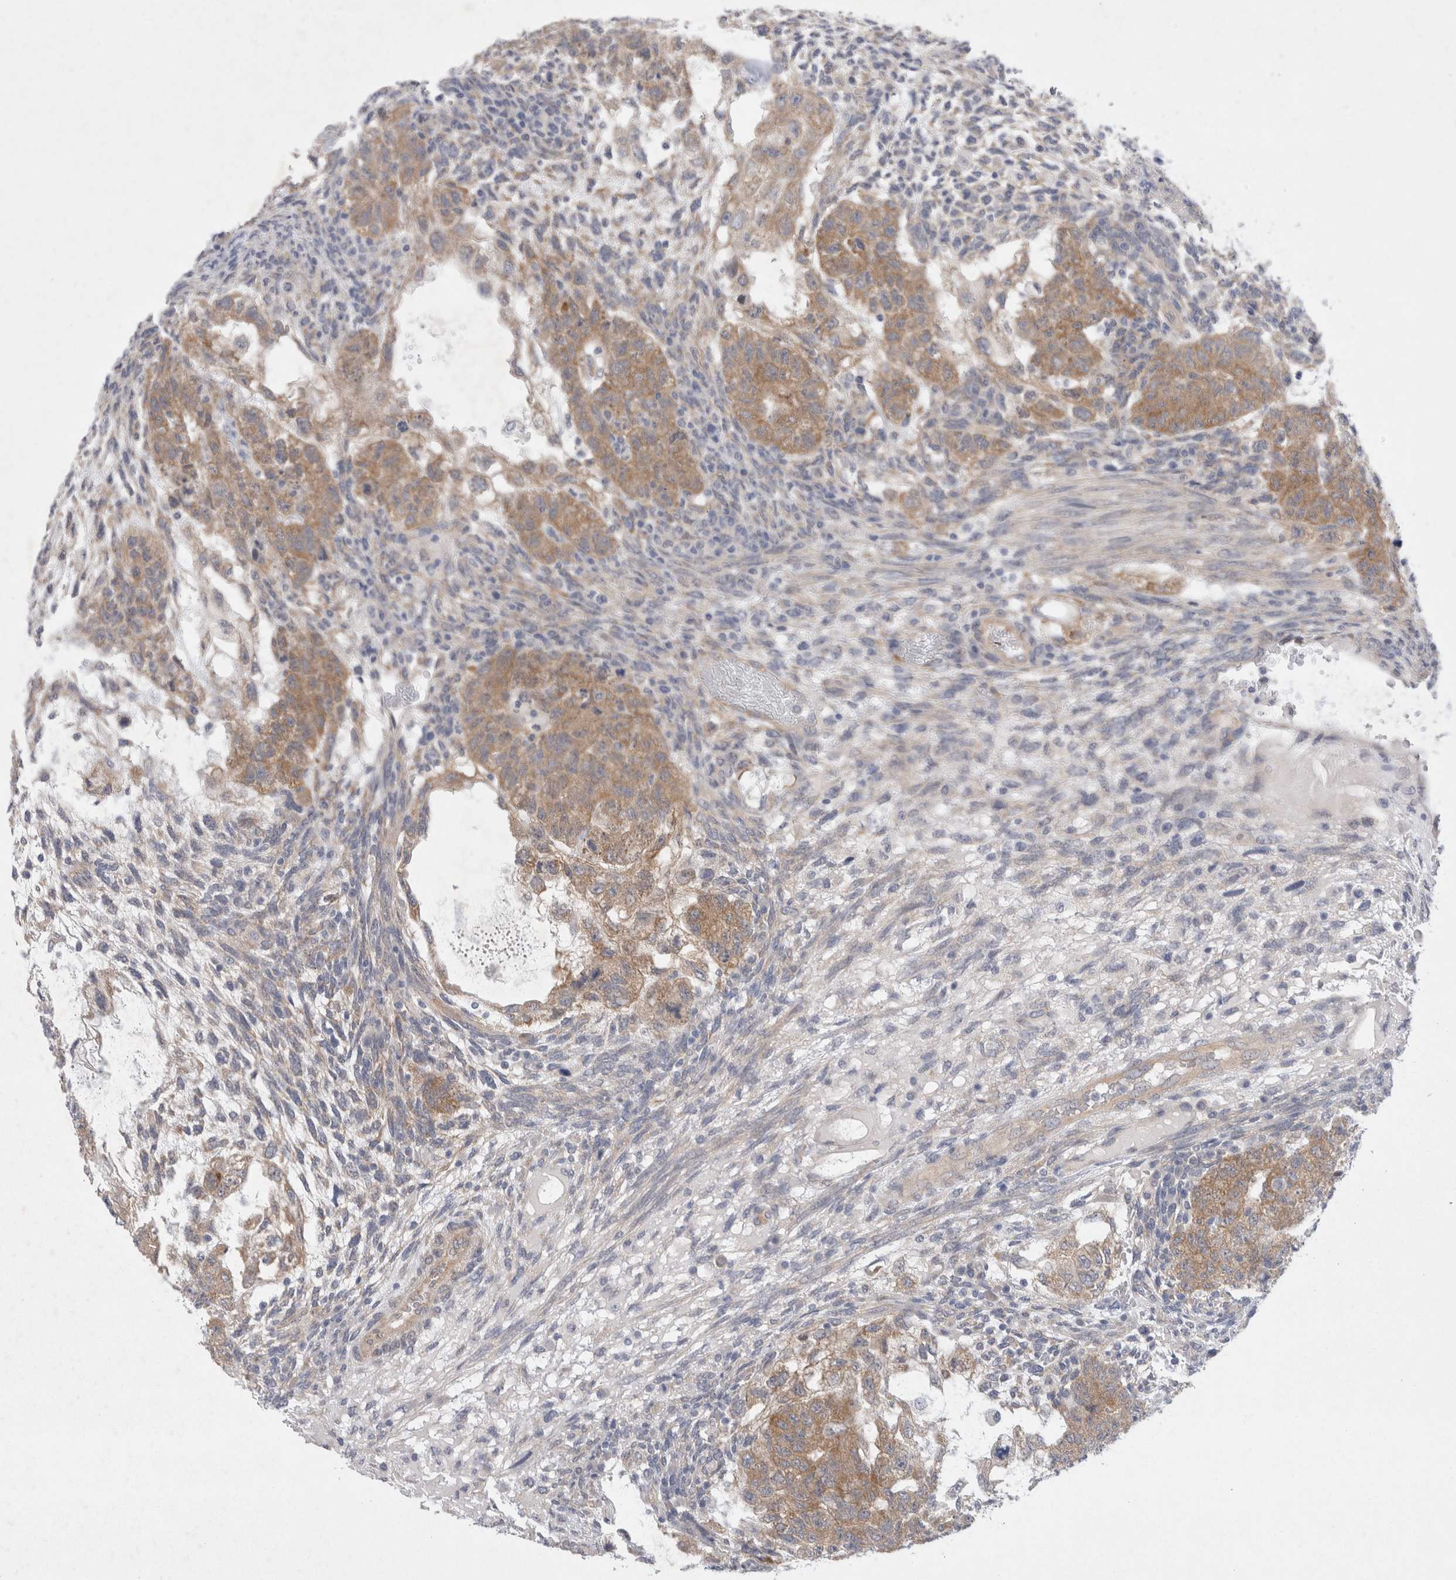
{"staining": {"intensity": "moderate", "quantity": ">75%", "location": "cytoplasmic/membranous"}, "tissue": "testis cancer", "cell_type": "Tumor cells", "image_type": "cancer", "snomed": [{"axis": "morphology", "description": "Normal tissue, NOS"}, {"axis": "morphology", "description": "Carcinoma, Embryonal, NOS"}, {"axis": "topography", "description": "Testis"}], "caption": "This histopathology image reveals IHC staining of testis embryonal carcinoma, with medium moderate cytoplasmic/membranous positivity in about >75% of tumor cells.", "gene": "WIPF2", "patient": {"sex": "male", "age": 36}}